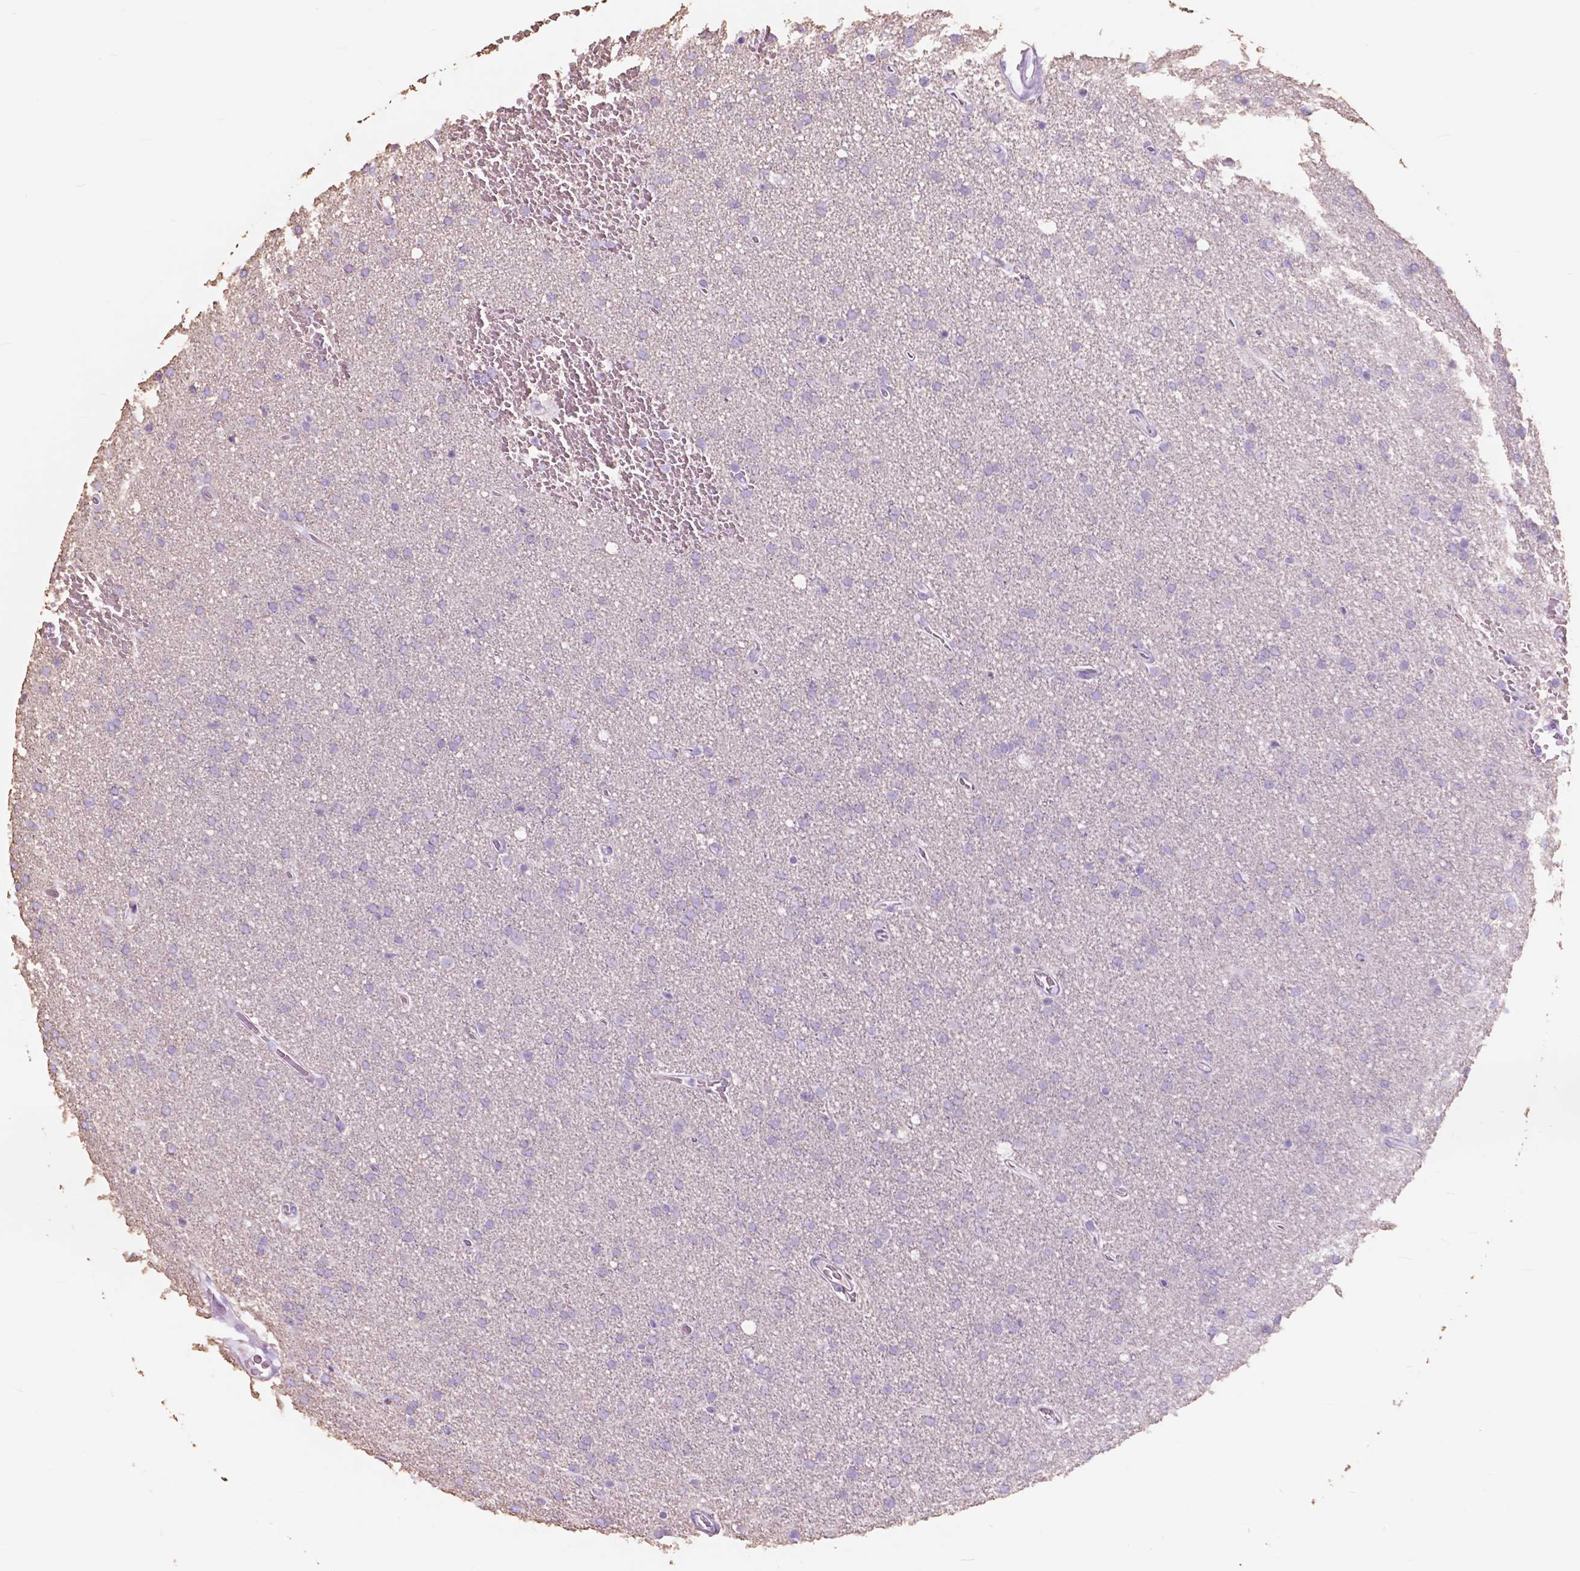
{"staining": {"intensity": "negative", "quantity": "none", "location": "none"}, "tissue": "glioma", "cell_type": "Tumor cells", "image_type": "cancer", "snomed": [{"axis": "morphology", "description": "Glioma, malignant, High grade"}, {"axis": "topography", "description": "Cerebral cortex"}], "caption": "Malignant glioma (high-grade) stained for a protein using immunohistochemistry shows no positivity tumor cells.", "gene": "FXYD2", "patient": {"sex": "male", "age": 70}}